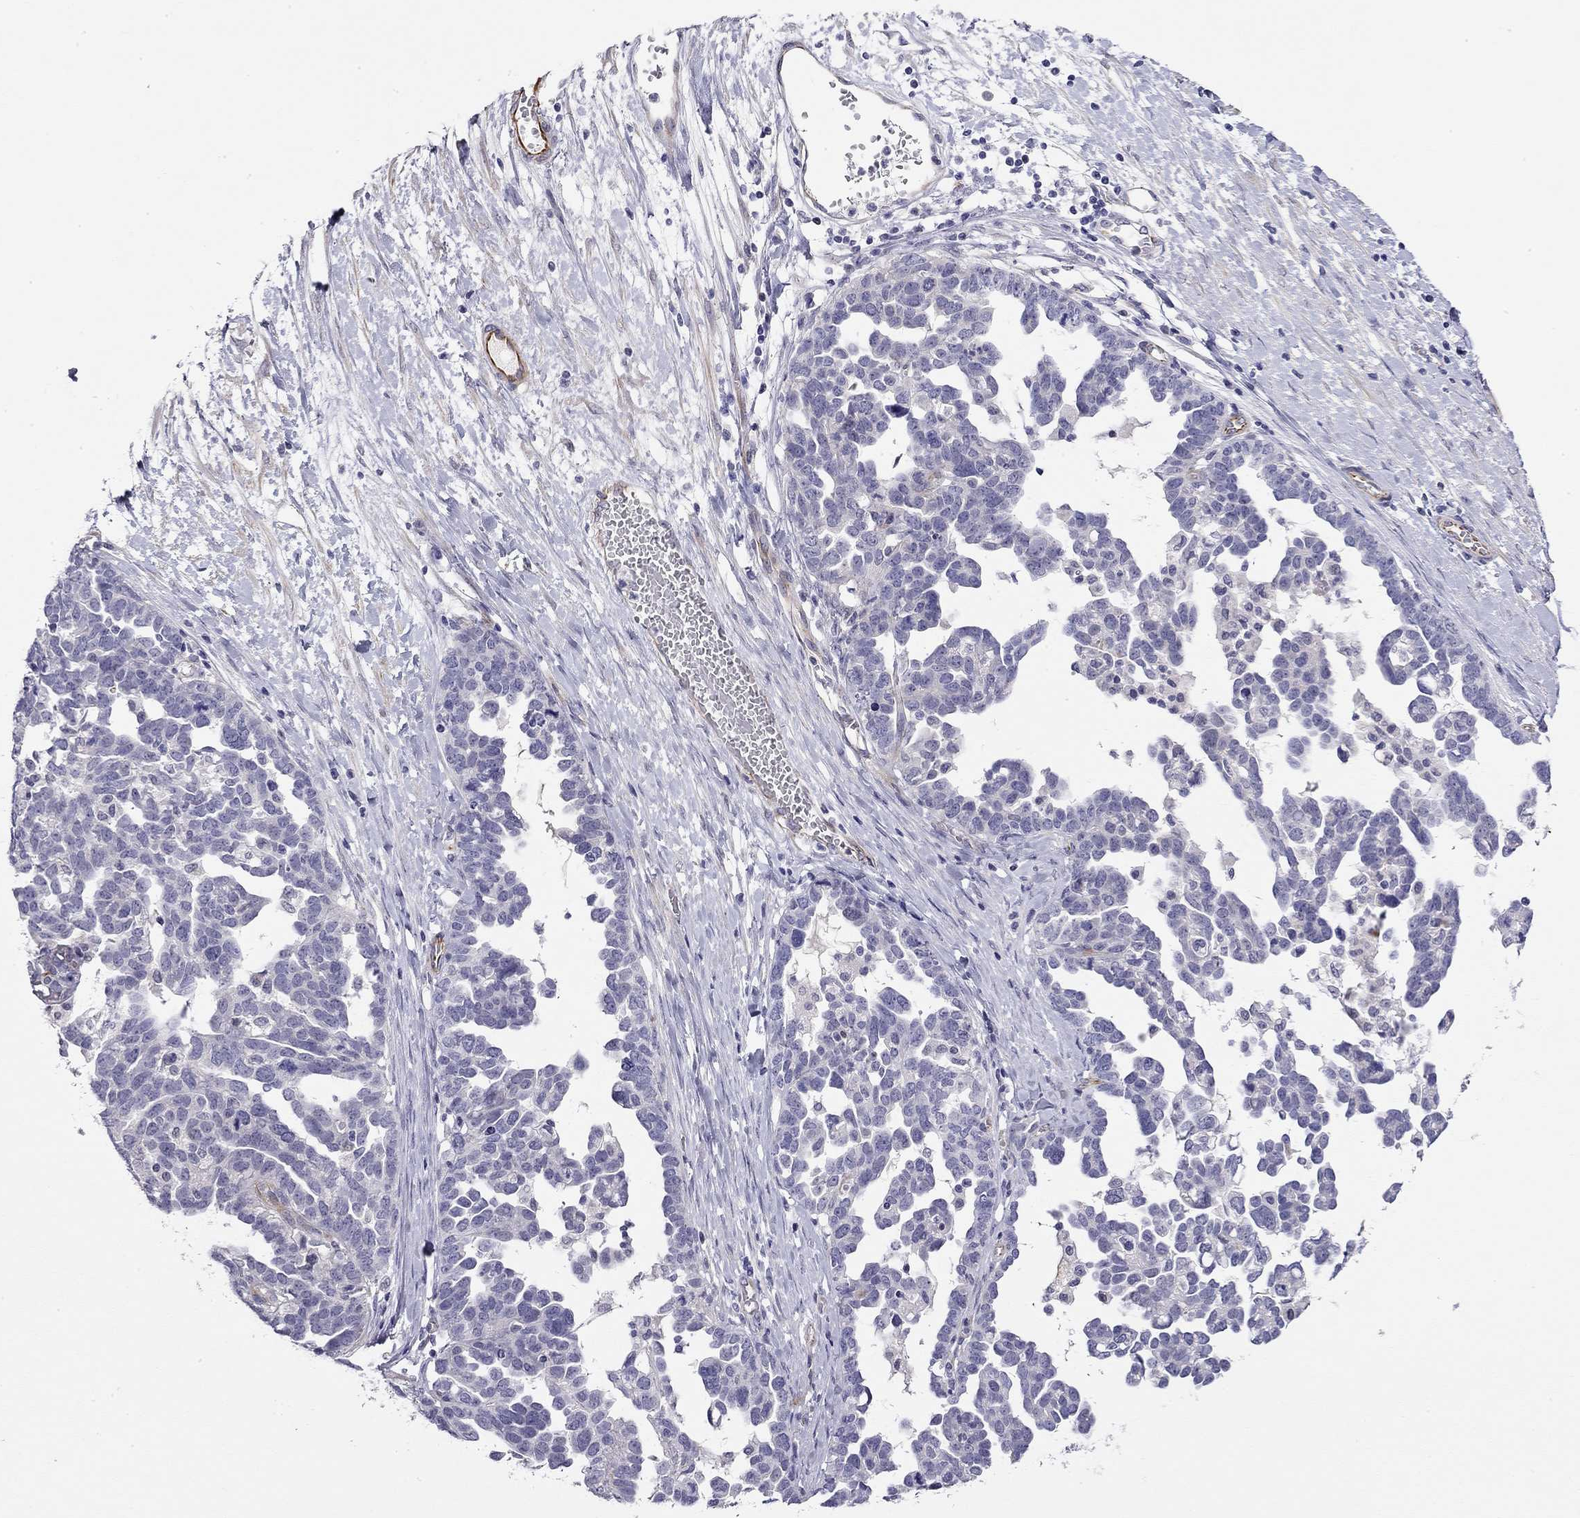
{"staining": {"intensity": "negative", "quantity": "none", "location": "none"}, "tissue": "ovarian cancer", "cell_type": "Tumor cells", "image_type": "cancer", "snomed": [{"axis": "morphology", "description": "Cystadenocarcinoma, serous, NOS"}, {"axis": "topography", "description": "Ovary"}], "caption": "This micrograph is of ovarian serous cystadenocarcinoma stained with IHC to label a protein in brown with the nuclei are counter-stained blue. There is no staining in tumor cells. The staining is performed using DAB (3,3'-diaminobenzidine) brown chromogen with nuclei counter-stained in using hematoxylin.", "gene": "RTL1", "patient": {"sex": "female", "age": 54}}